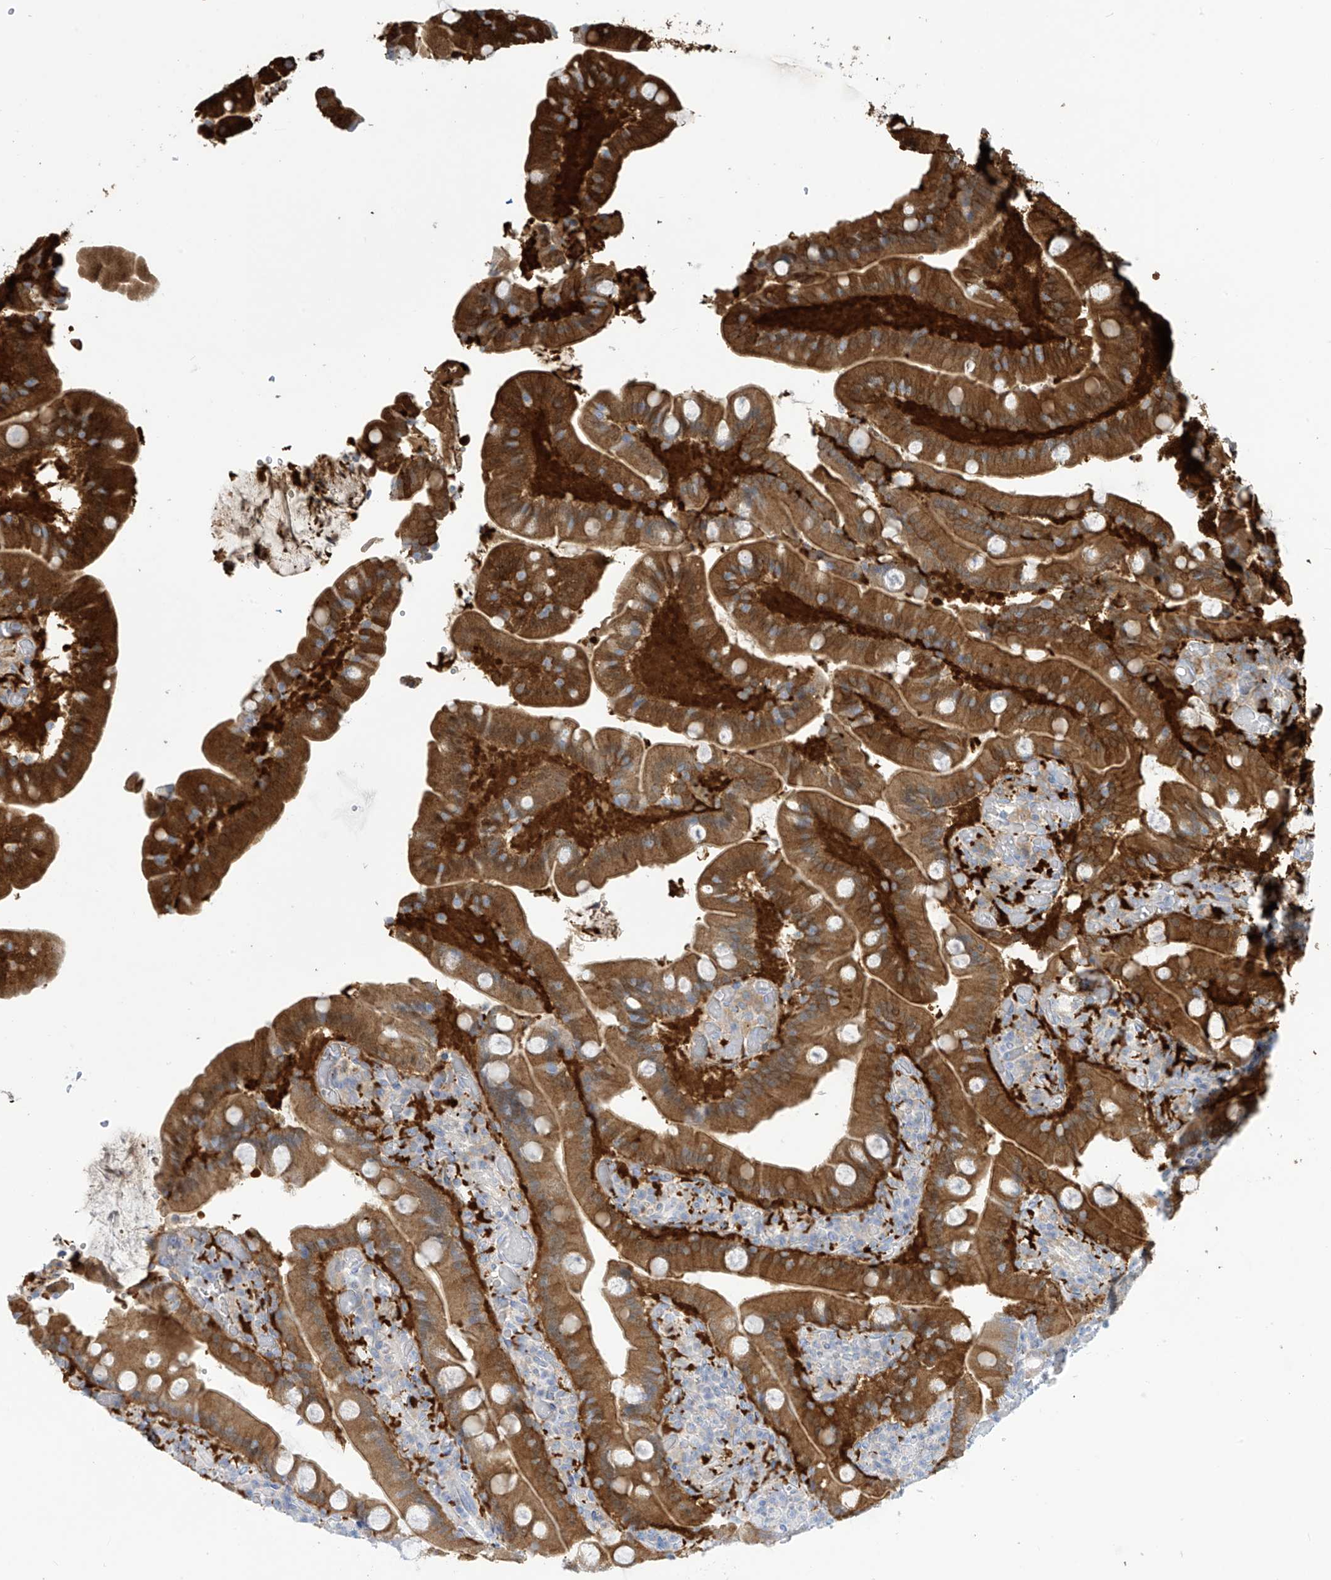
{"staining": {"intensity": "strong", "quantity": "25%-75%", "location": "cytoplasmic/membranous"}, "tissue": "duodenum", "cell_type": "Glandular cells", "image_type": "normal", "snomed": [{"axis": "morphology", "description": "Normal tissue, NOS"}, {"axis": "topography", "description": "Duodenum"}], "caption": "There is high levels of strong cytoplasmic/membranous positivity in glandular cells of unremarkable duodenum, as demonstrated by immunohistochemical staining (brown color).", "gene": "FABP2", "patient": {"sex": "female", "age": 62}}